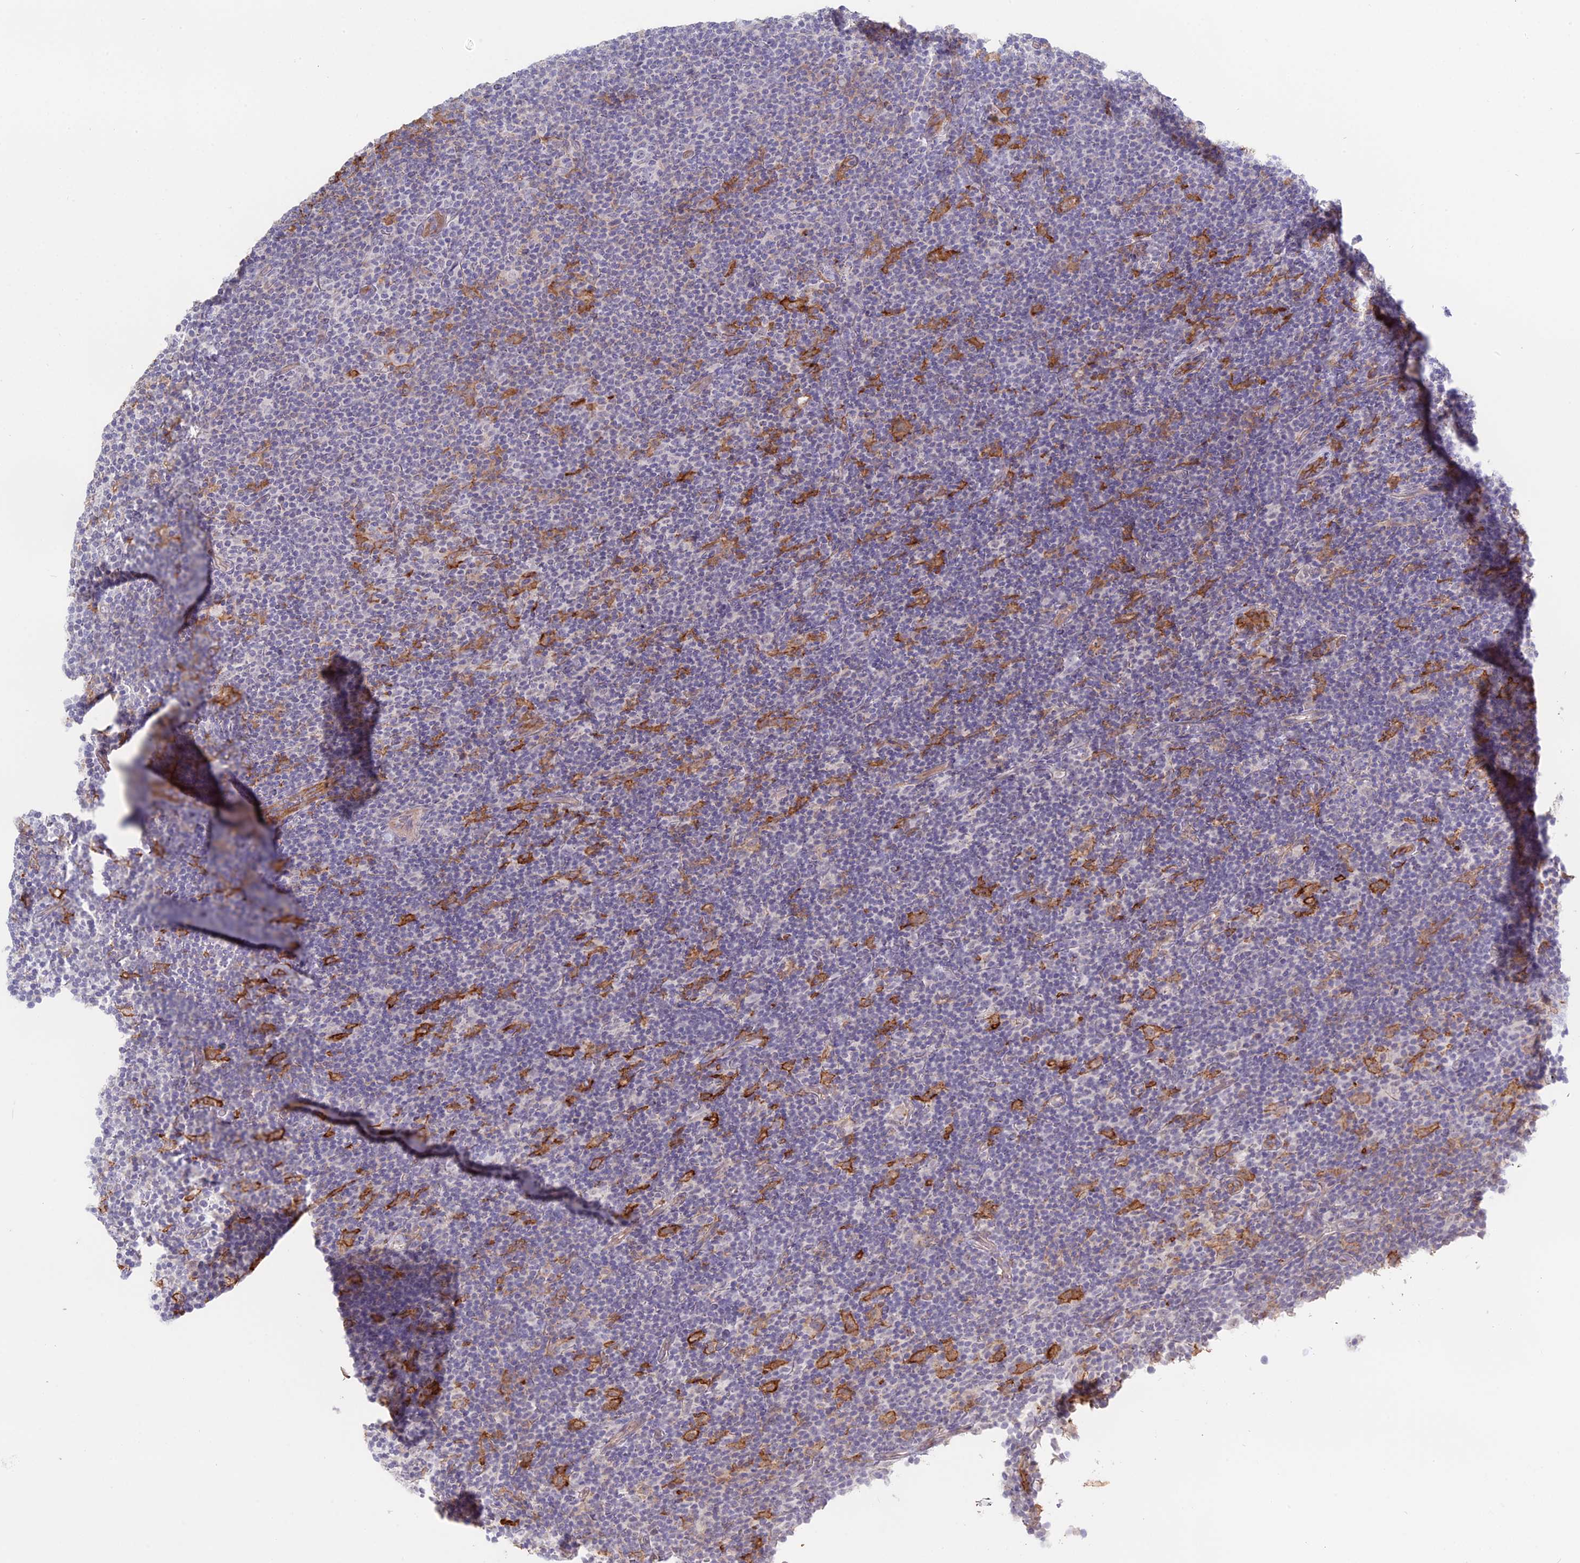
{"staining": {"intensity": "negative", "quantity": "none", "location": "none"}, "tissue": "lymphoma", "cell_type": "Tumor cells", "image_type": "cancer", "snomed": [{"axis": "morphology", "description": "Hodgkin's disease, NOS"}, {"axis": "topography", "description": "Lymph node"}], "caption": "High power microscopy micrograph of an IHC histopathology image of lymphoma, revealing no significant expression in tumor cells. The staining was performed using DAB to visualize the protein expression in brown, while the nuclei were stained in blue with hematoxylin (Magnification: 20x).", "gene": "MYO5B", "patient": {"sex": "female", "age": 57}}